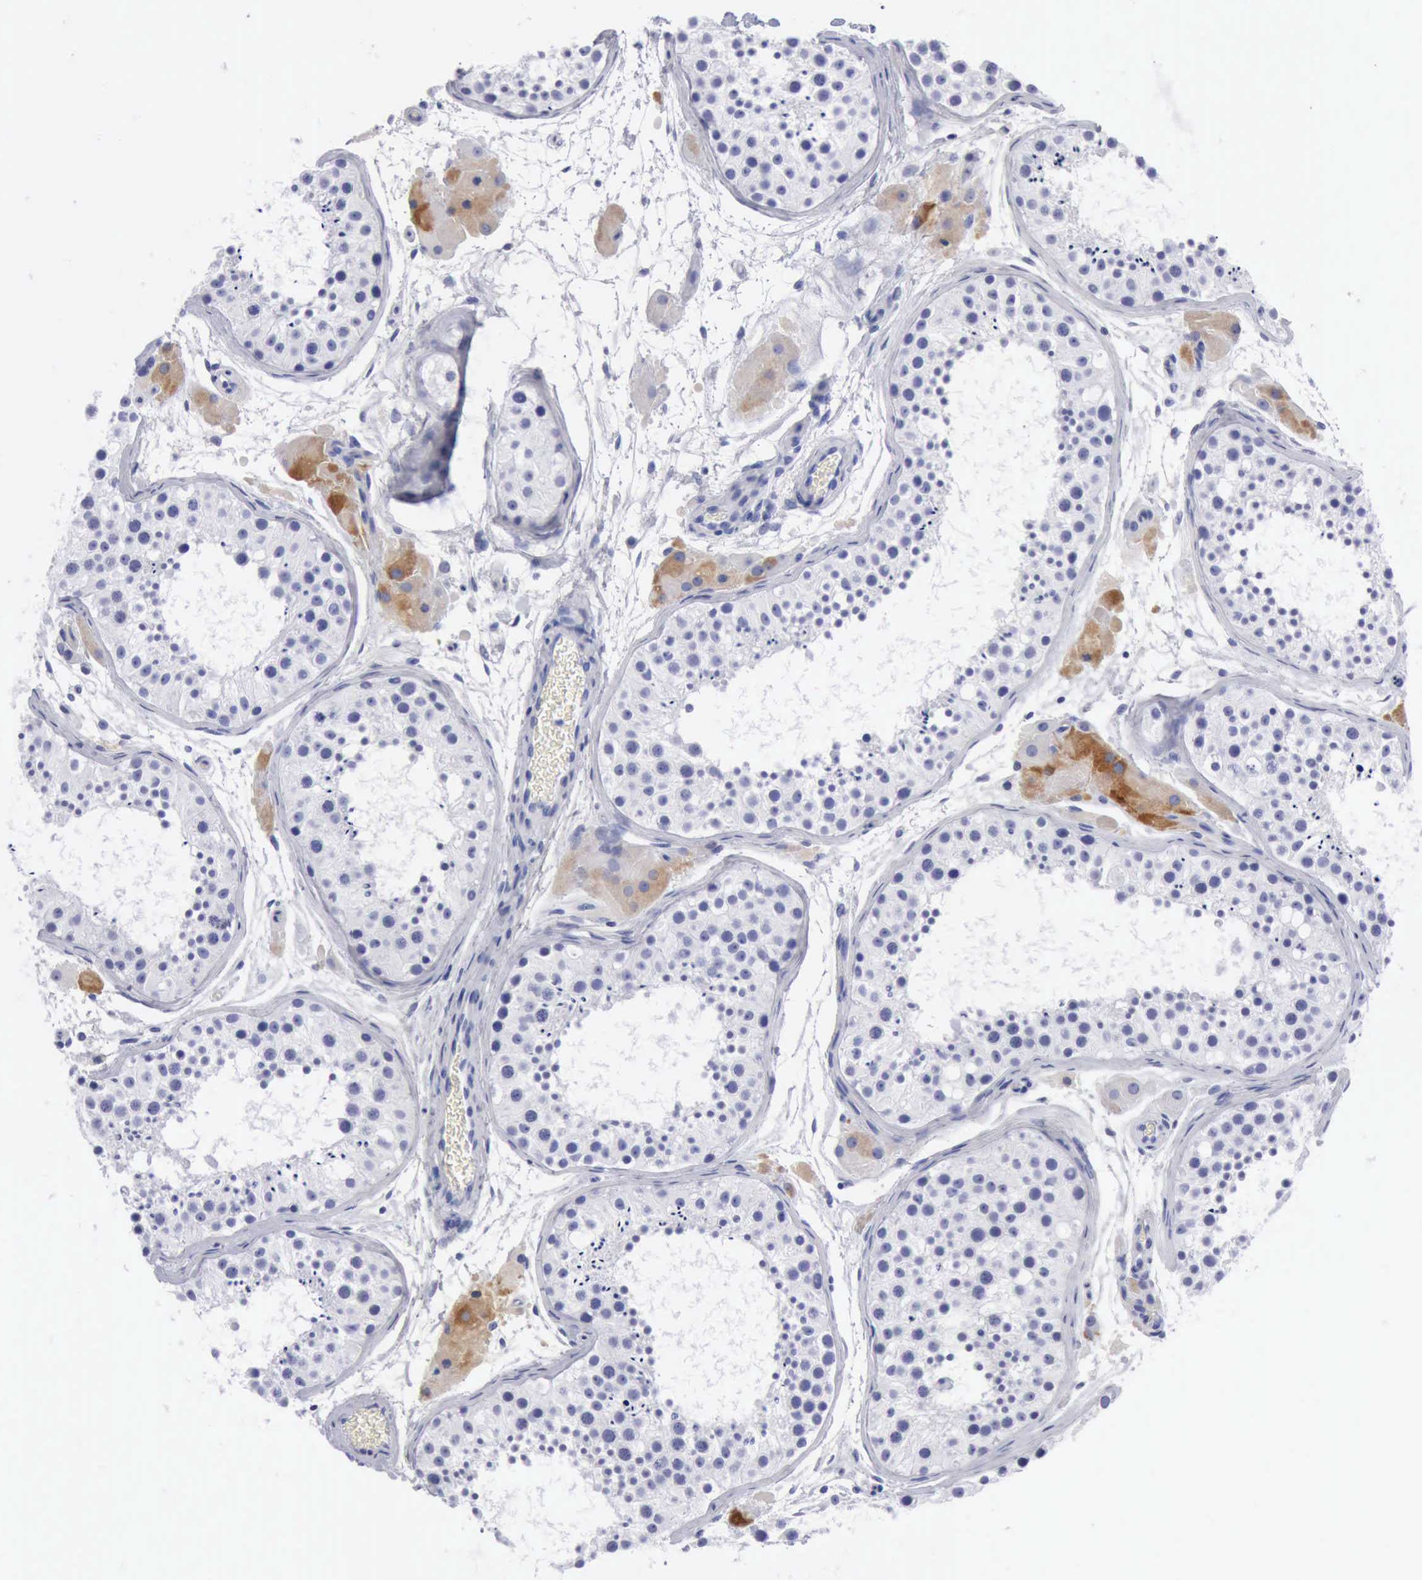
{"staining": {"intensity": "negative", "quantity": "none", "location": "none"}, "tissue": "testis", "cell_type": "Cells in seminiferous ducts", "image_type": "normal", "snomed": [{"axis": "morphology", "description": "Normal tissue, NOS"}, {"axis": "topography", "description": "Testis"}], "caption": "The photomicrograph demonstrates no staining of cells in seminiferous ducts in unremarkable testis.", "gene": "CYP19A1", "patient": {"sex": "male", "age": 29}}